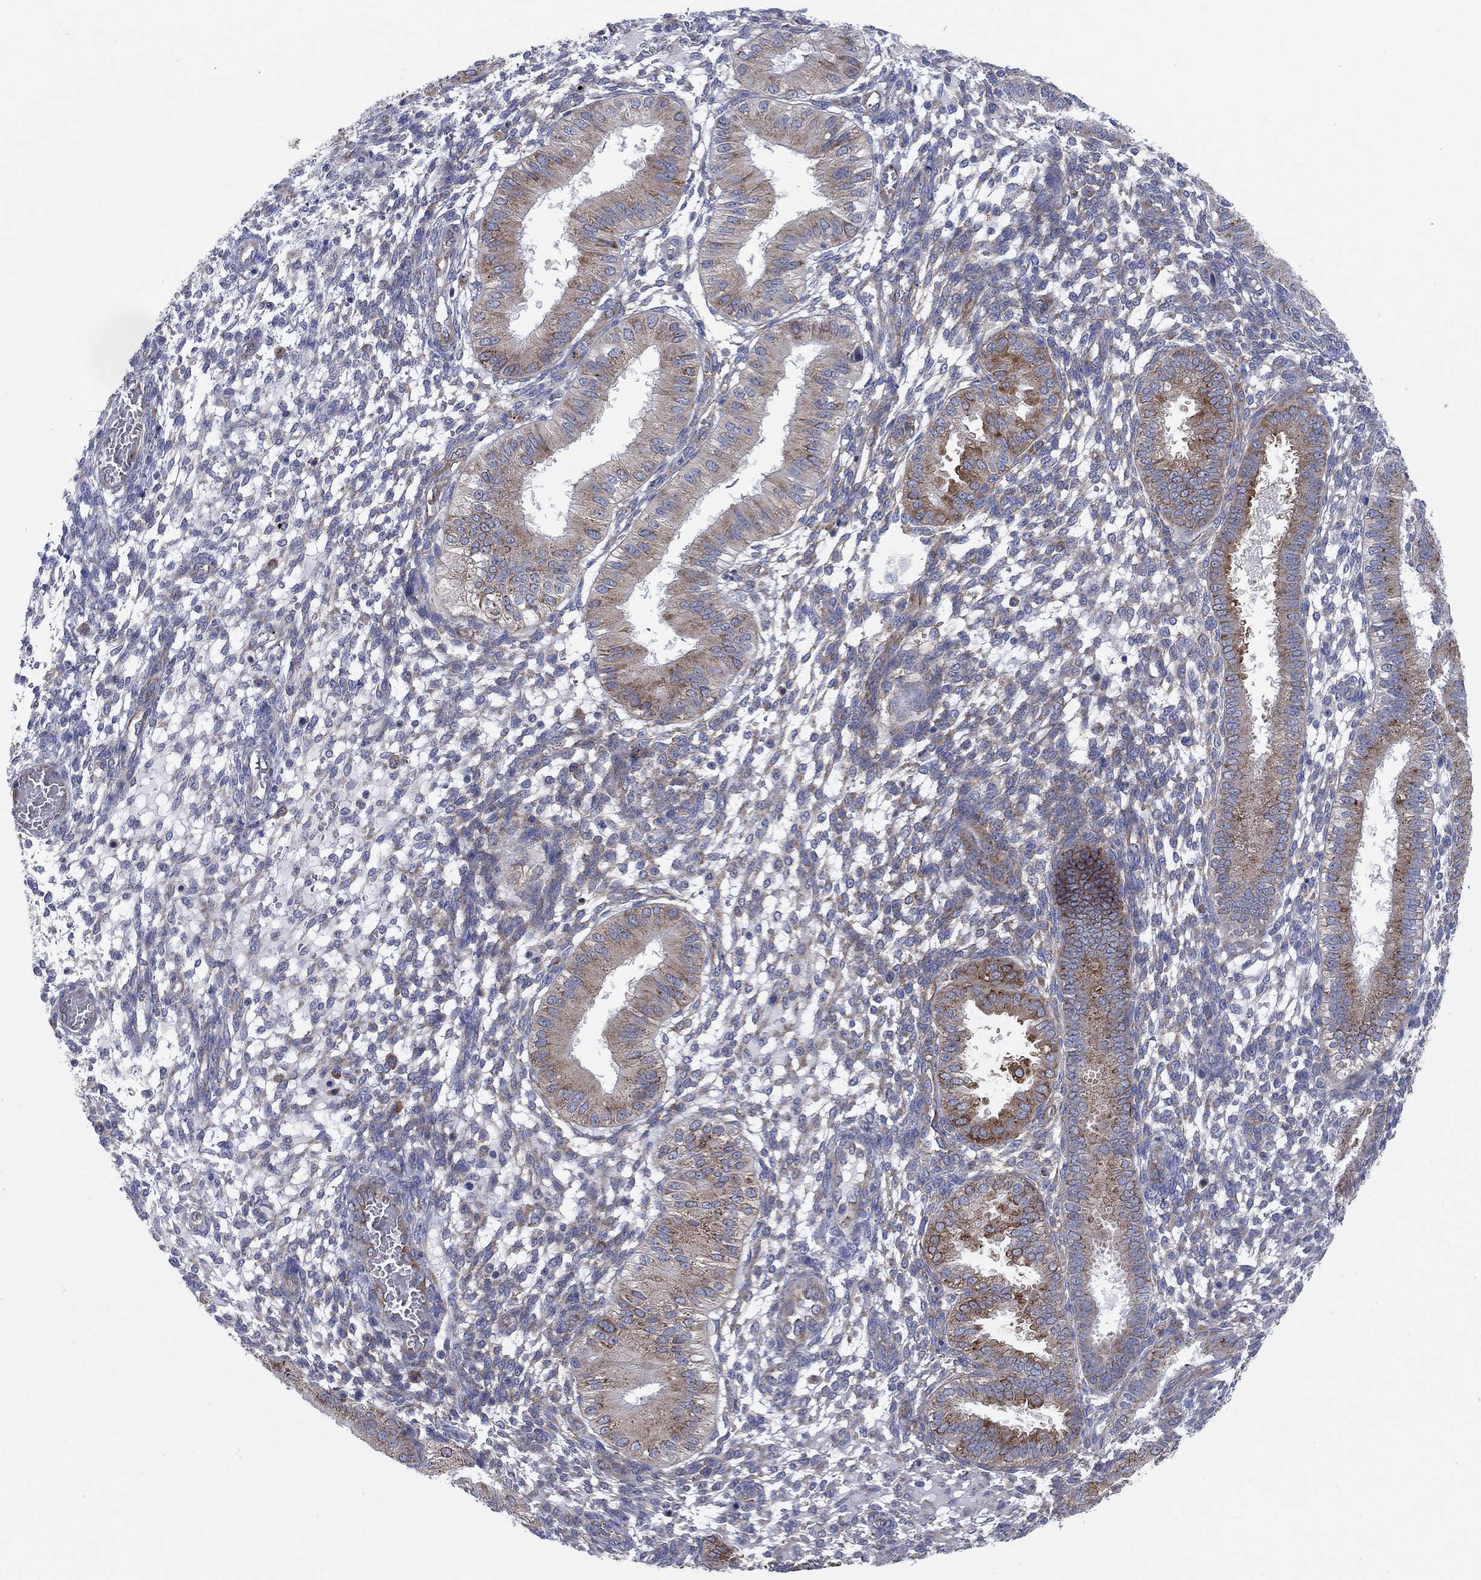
{"staining": {"intensity": "moderate", "quantity": "<25%", "location": "cytoplasmic/membranous"}, "tissue": "endometrium", "cell_type": "Cells in endometrial stroma", "image_type": "normal", "snomed": [{"axis": "morphology", "description": "Normal tissue, NOS"}, {"axis": "topography", "description": "Endometrium"}], "caption": "Immunohistochemistry photomicrograph of normal endometrium: endometrium stained using immunohistochemistry reveals low levels of moderate protein expression localized specifically in the cytoplasmic/membranous of cells in endometrial stroma, appearing as a cytoplasmic/membranous brown color.", "gene": "TMEM59", "patient": {"sex": "female", "age": 43}}